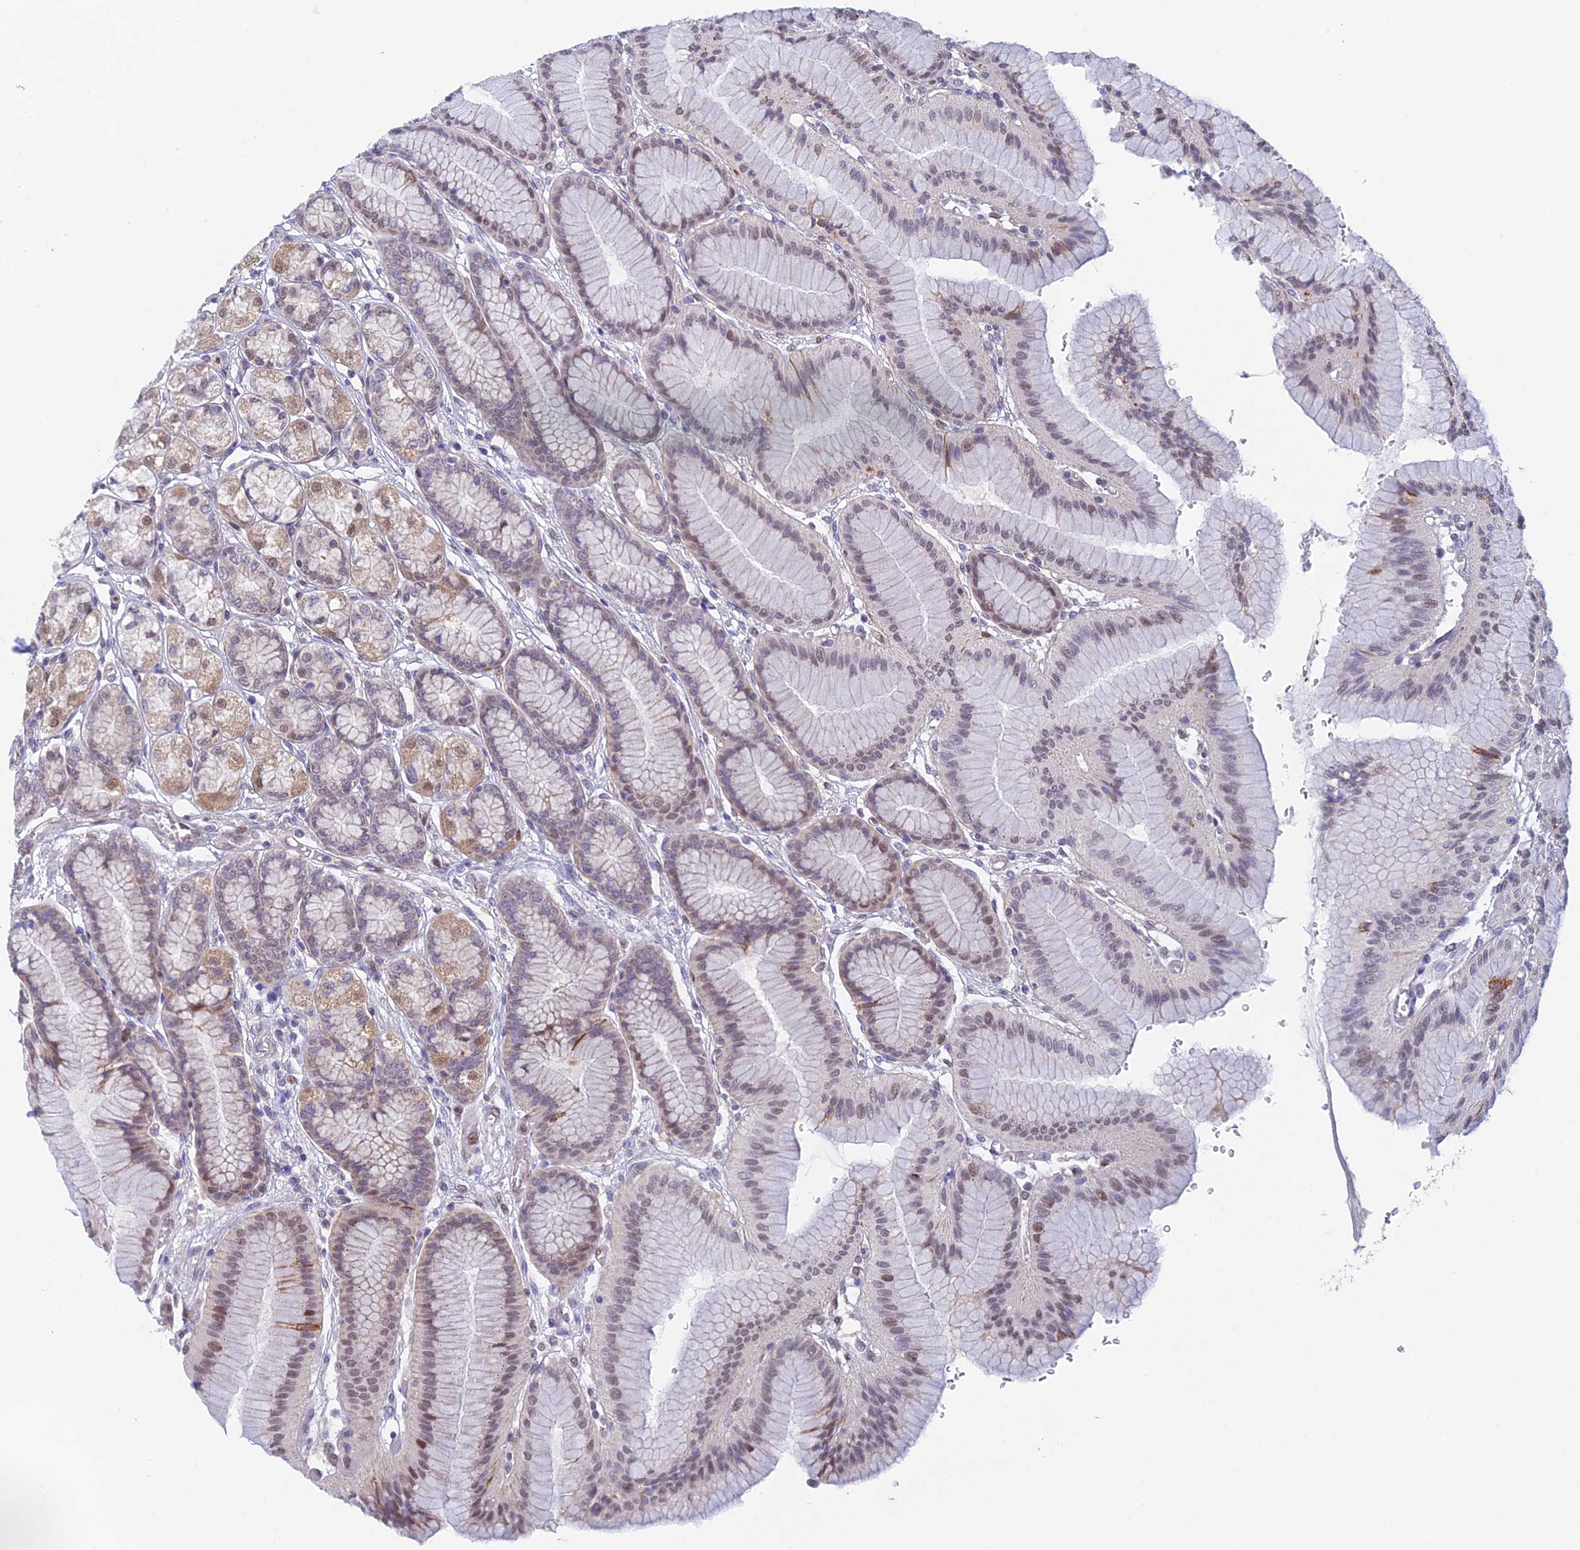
{"staining": {"intensity": "strong", "quantity": "25%-75%", "location": "cytoplasmic/membranous,nuclear"}, "tissue": "stomach", "cell_type": "Glandular cells", "image_type": "normal", "snomed": [{"axis": "morphology", "description": "Normal tissue, NOS"}, {"axis": "morphology", "description": "Adenocarcinoma, NOS"}, {"axis": "morphology", "description": "Adenocarcinoma, High grade"}, {"axis": "topography", "description": "Stomach, upper"}, {"axis": "topography", "description": "Stomach"}], "caption": "Protein analysis of unremarkable stomach demonstrates strong cytoplasmic/membranous,nuclear expression in approximately 25%-75% of glandular cells.", "gene": "MRPL17", "patient": {"sex": "female", "age": 65}}